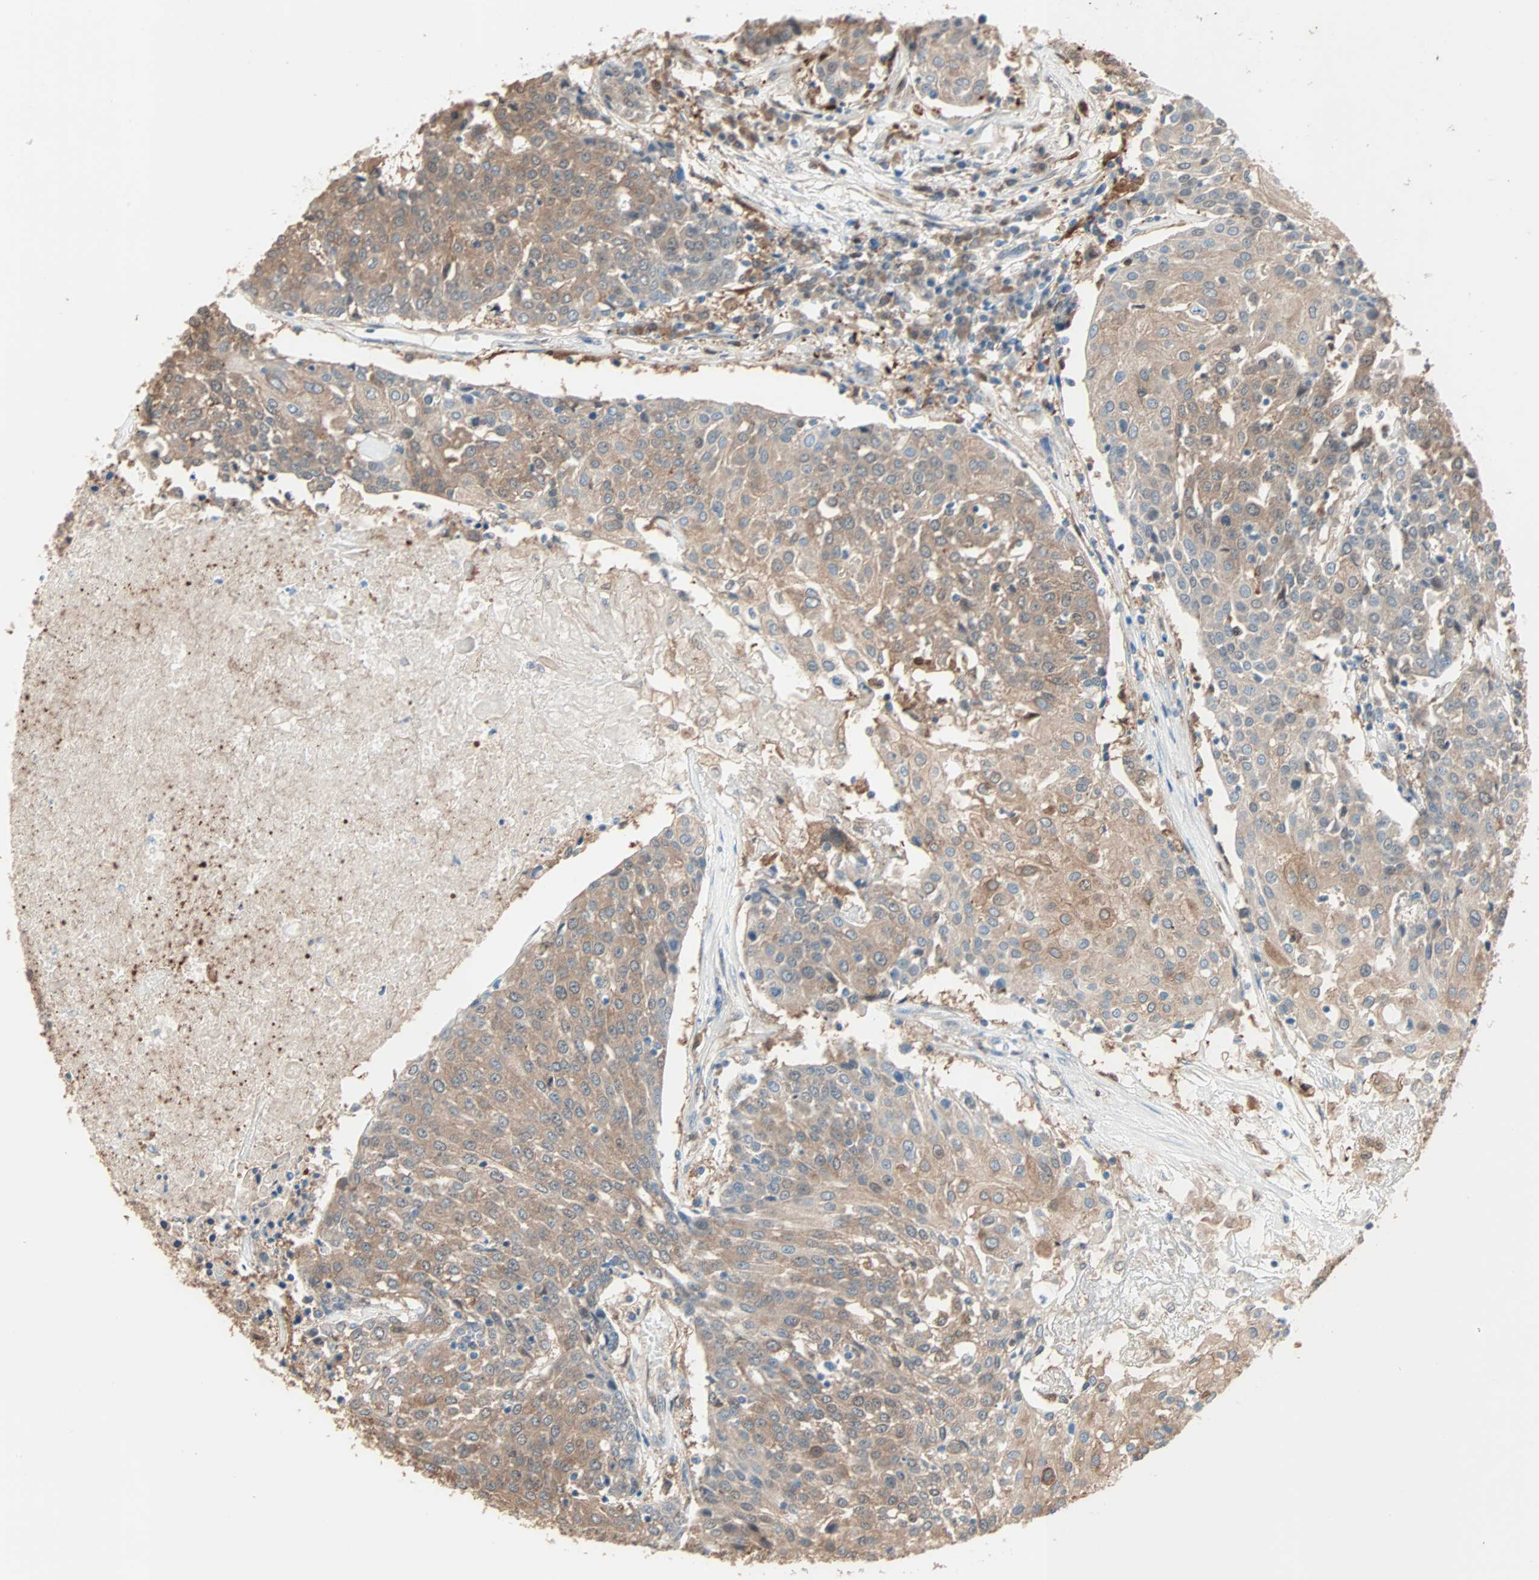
{"staining": {"intensity": "moderate", "quantity": ">75%", "location": "cytoplasmic/membranous"}, "tissue": "urothelial cancer", "cell_type": "Tumor cells", "image_type": "cancer", "snomed": [{"axis": "morphology", "description": "Urothelial carcinoma, High grade"}, {"axis": "topography", "description": "Urinary bladder"}], "caption": "A high-resolution image shows immunohistochemistry (IHC) staining of urothelial carcinoma (high-grade), which displays moderate cytoplasmic/membranous staining in about >75% of tumor cells.", "gene": "PRDX1", "patient": {"sex": "female", "age": 85}}